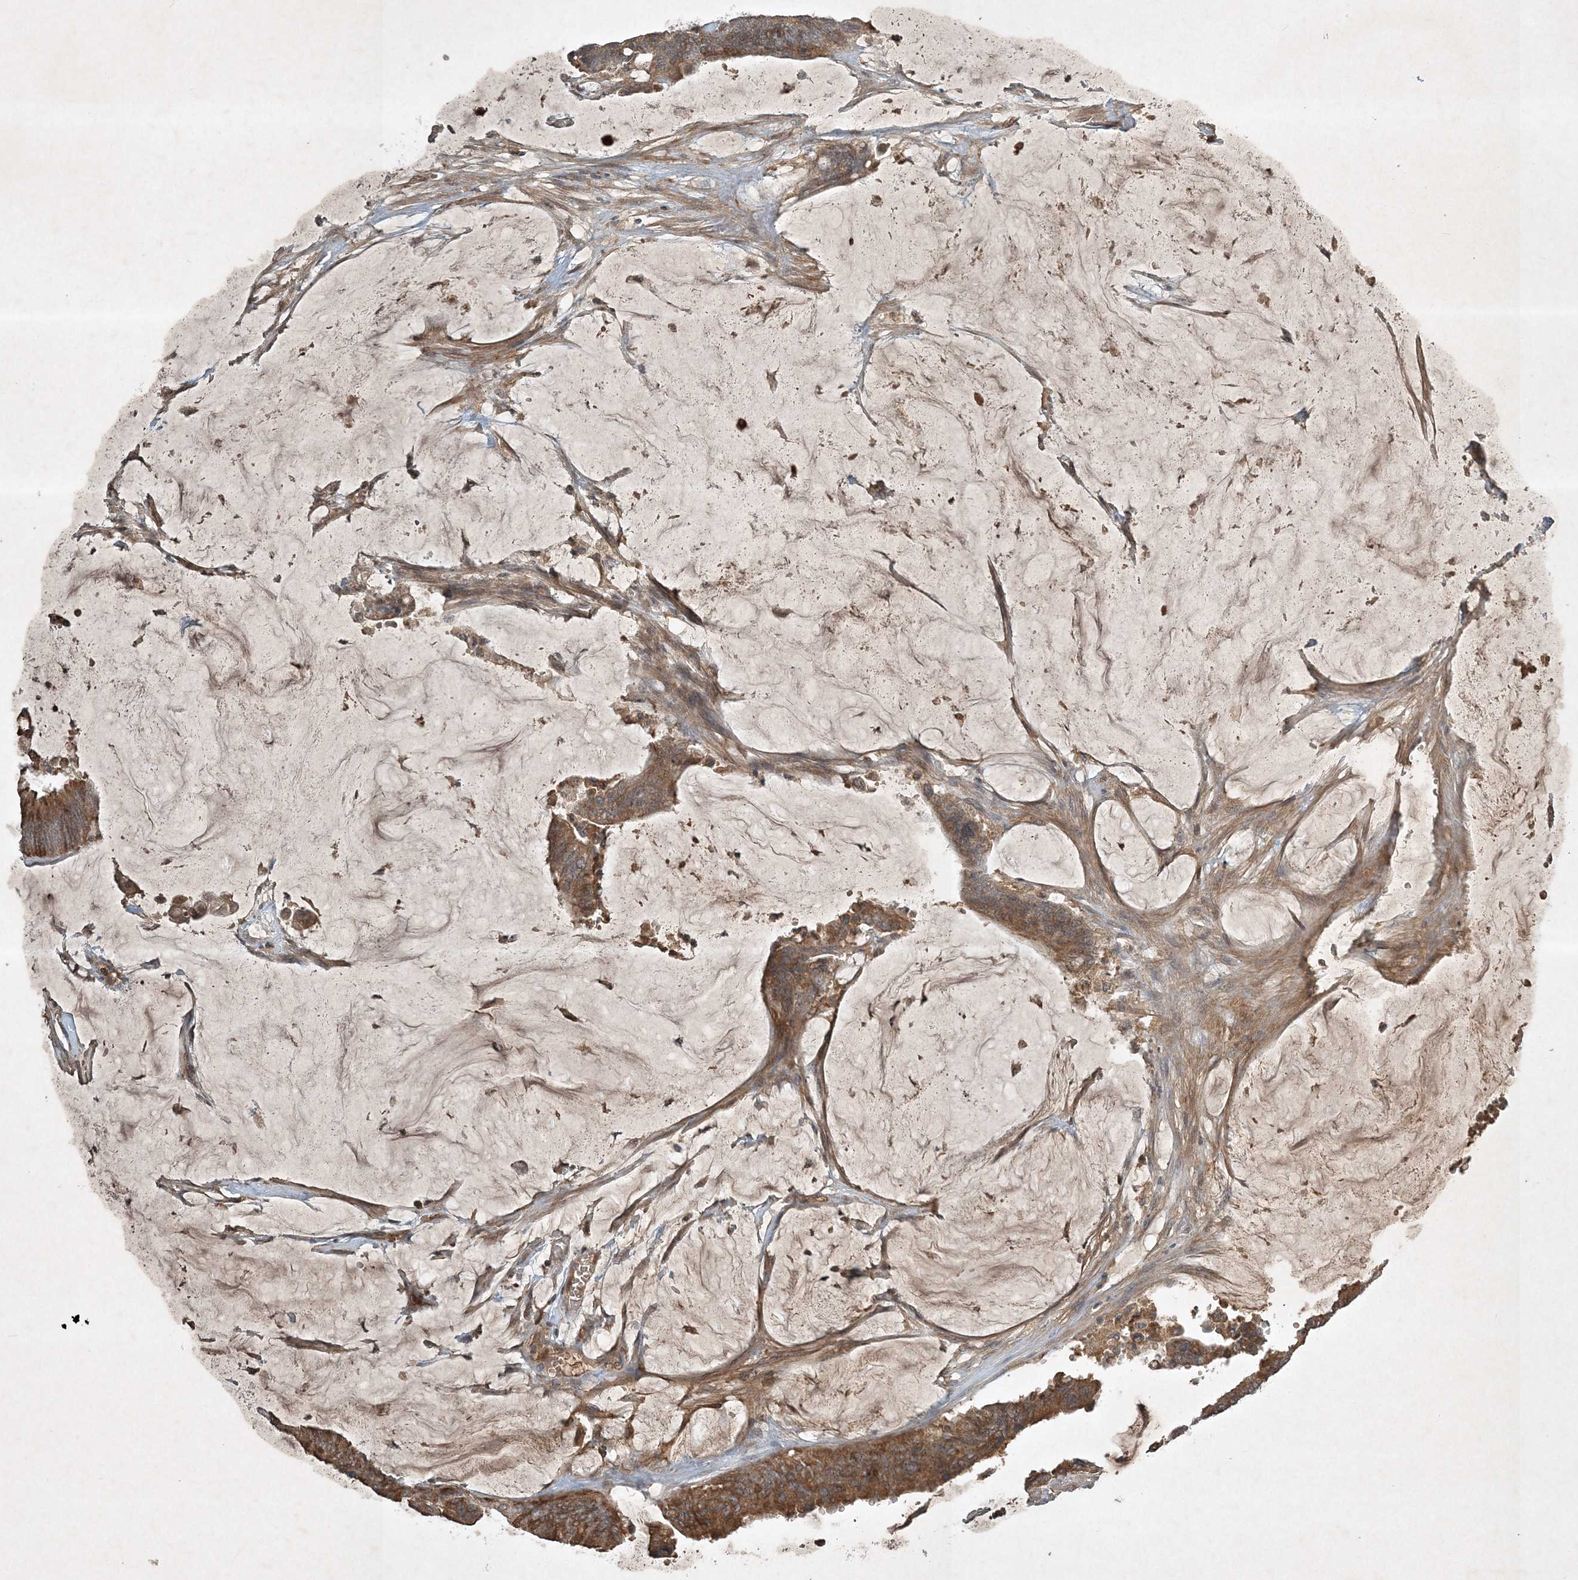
{"staining": {"intensity": "moderate", "quantity": ">75%", "location": "cytoplasmic/membranous"}, "tissue": "colorectal cancer", "cell_type": "Tumor cells", "image_type": "cancer", "snomed": [{"axis": "morphology", "description": "Adenocarcinoma, NOS"}, {"axis": "topography", "description": "Rectum"}], "caption": "Colorectal cancer stained with a protein marker shows moderate staining in tumor cells.", "gene": "TNFAIP6", "patient": {"sex": "female", "age": 66}}